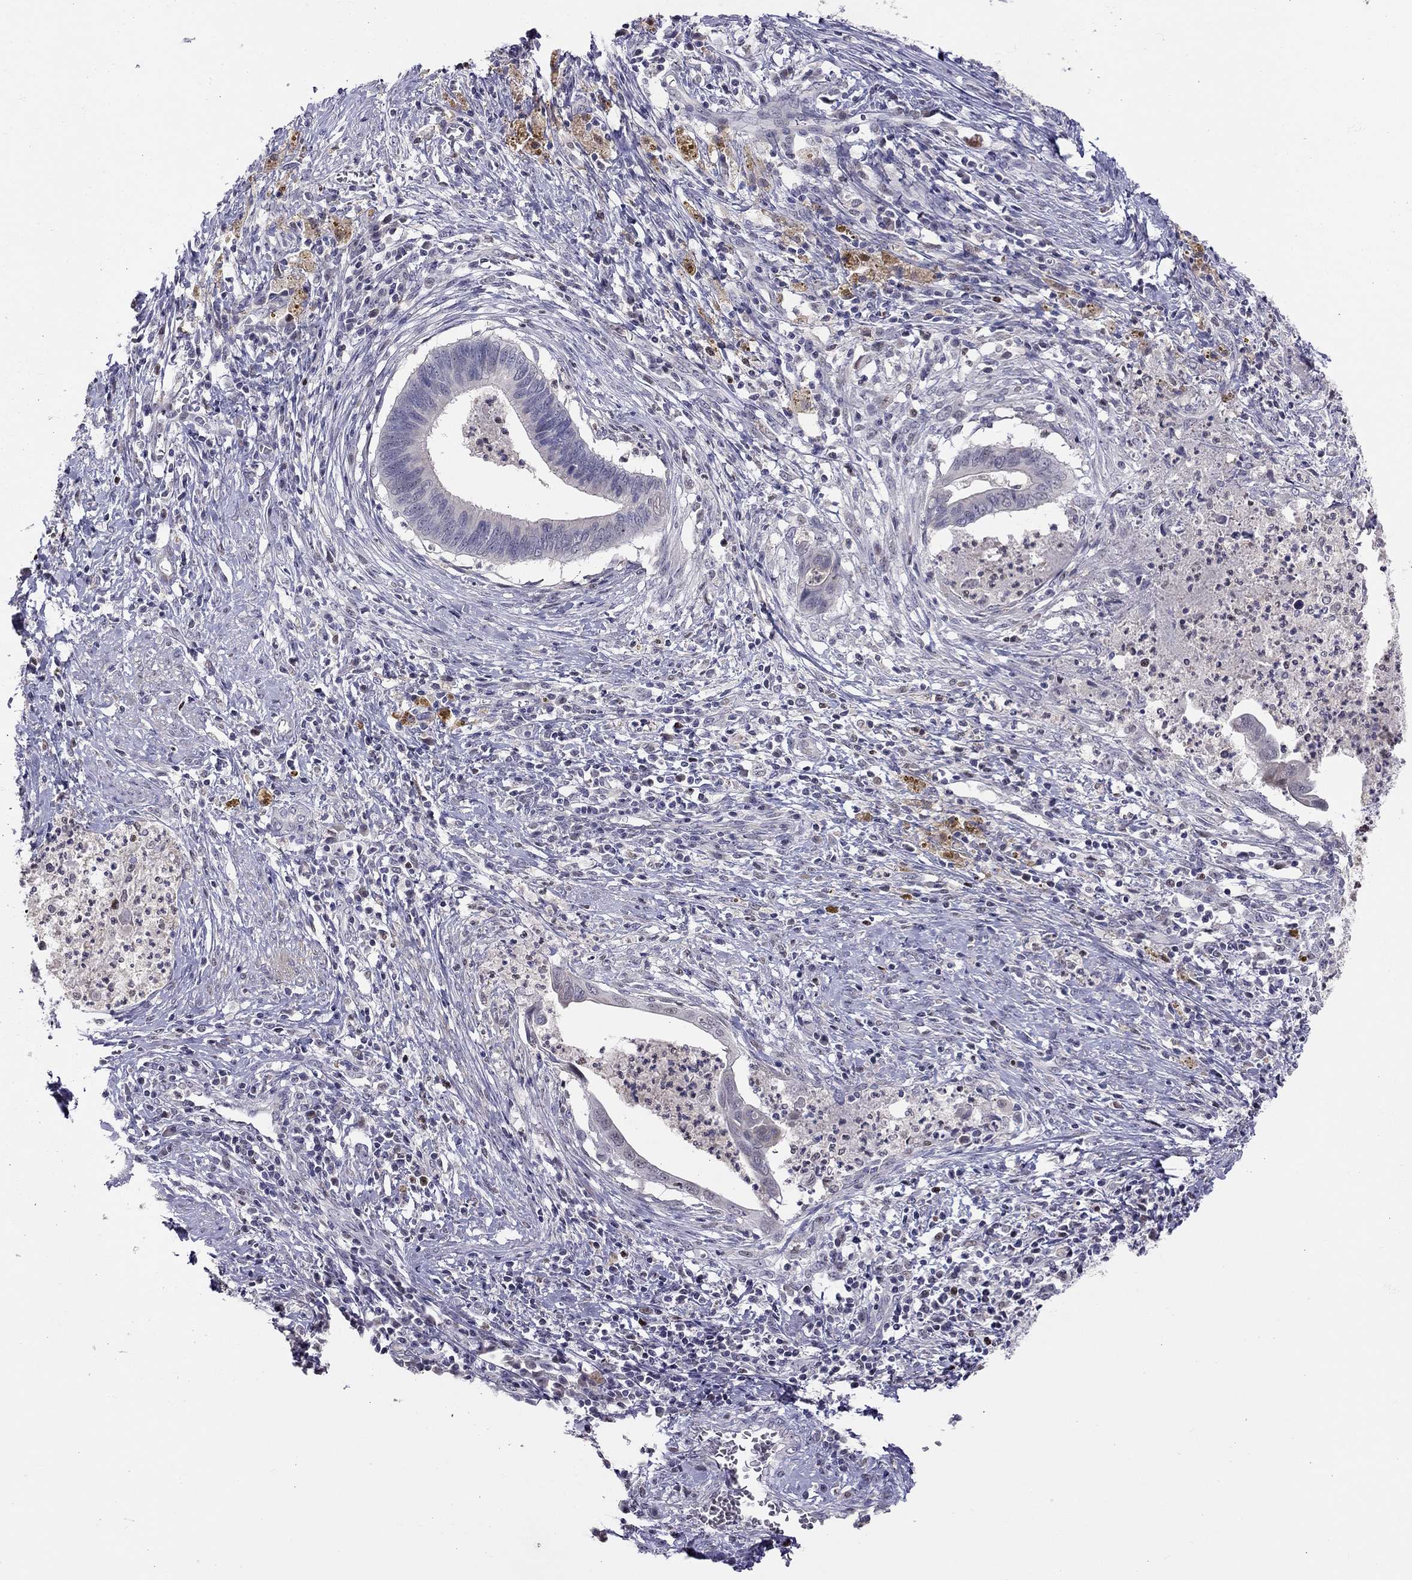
{"staining": {"intensity": "negative", "quantity": "none", "location": "none"}, "tissue": "cervical cancer", "cell_type": "Tumor cells", "image_type": "cancer", "snomed": [{"axis": "morphology", "description": "Adenocarcinoma, NOS"}, {"axis": "topography", "description": "Cervix"}], "caption": "Protein analysis of cervical adenocarcinoma exhibits no significant expression in tumor cells. (DAB (3,3'-diaminobenzidine) IHC, high magnification).", "gene": "LRRC39", "patient": {"sex": "female", "age": 42}}